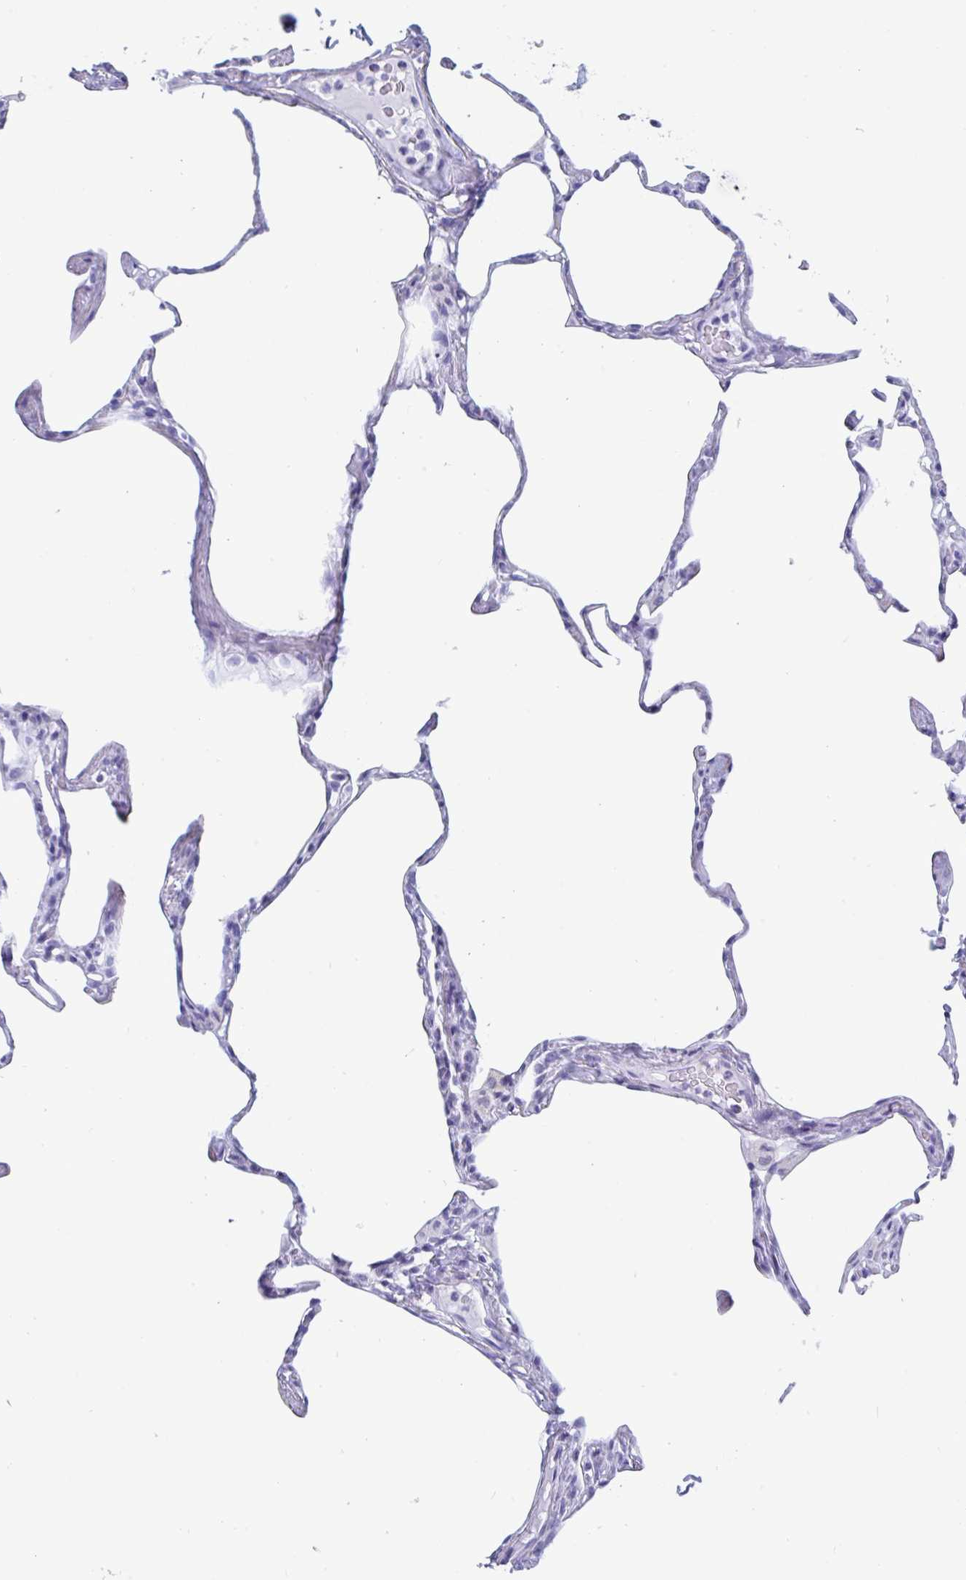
{"staining": {"intensity": "negative", "quantity": "none", "location": "none"}, "tissue": "lung", "cell_type": "Alveolar cells", "image_type": "normal", "snomed": [{"axis": "morphology", "description": "Normal tissue, NOS"}, {"axis": "topography", "description": "Lung"}], "caption": "Histopathology image shows no significant protein positivity in alveolar cells of unremarkable lung. (Immunohistochemistry (ihc), brightfield microscopy, high magnification).", "gene": "GKN2", "patient": {"sex": "male", "age": 65}}